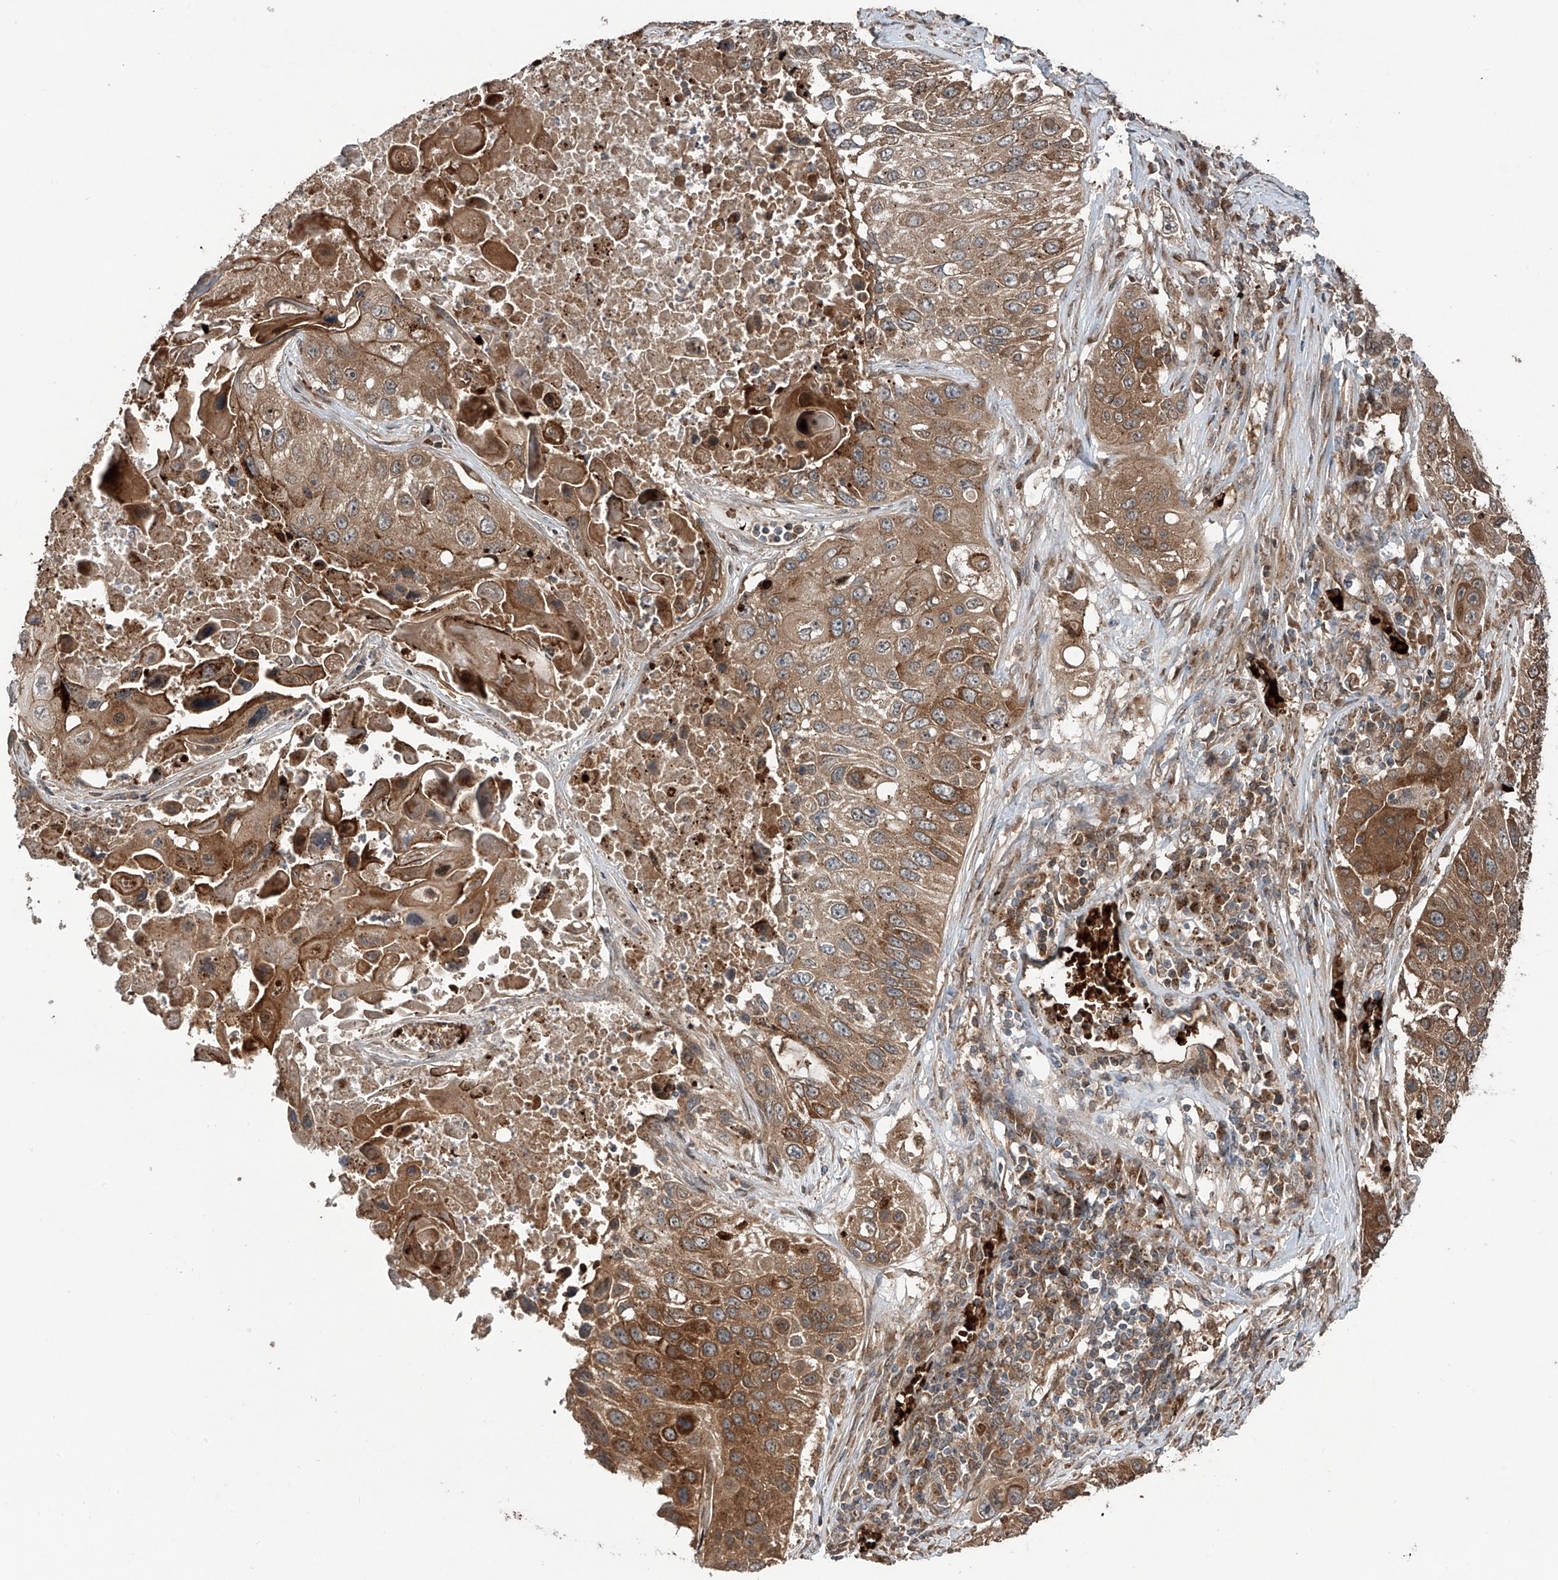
{"staining": {"intensity": "moderate", "quantity": ">75%", "location": "cytoplasmic/membranous"}, "tissue": "lung cancer", "cell_type": "Tumor cells", "image_type": "cancer", "snomed": [{"axis": "morphology", "description": "Squamous cell carcinoma, NOS"}, {"axis": "topography", "description": "Lung"}], "caption": "Immunohistochemistry micrograph of human squamous cell carcinoma (lung) stained for a protein (brown), which reveals medium levels of moderate cytoplasmic/membranous expression in about >75% of tumor cells.", "gene": "ZDHHC9", "patient": {"sex": "male", "age": 61}}